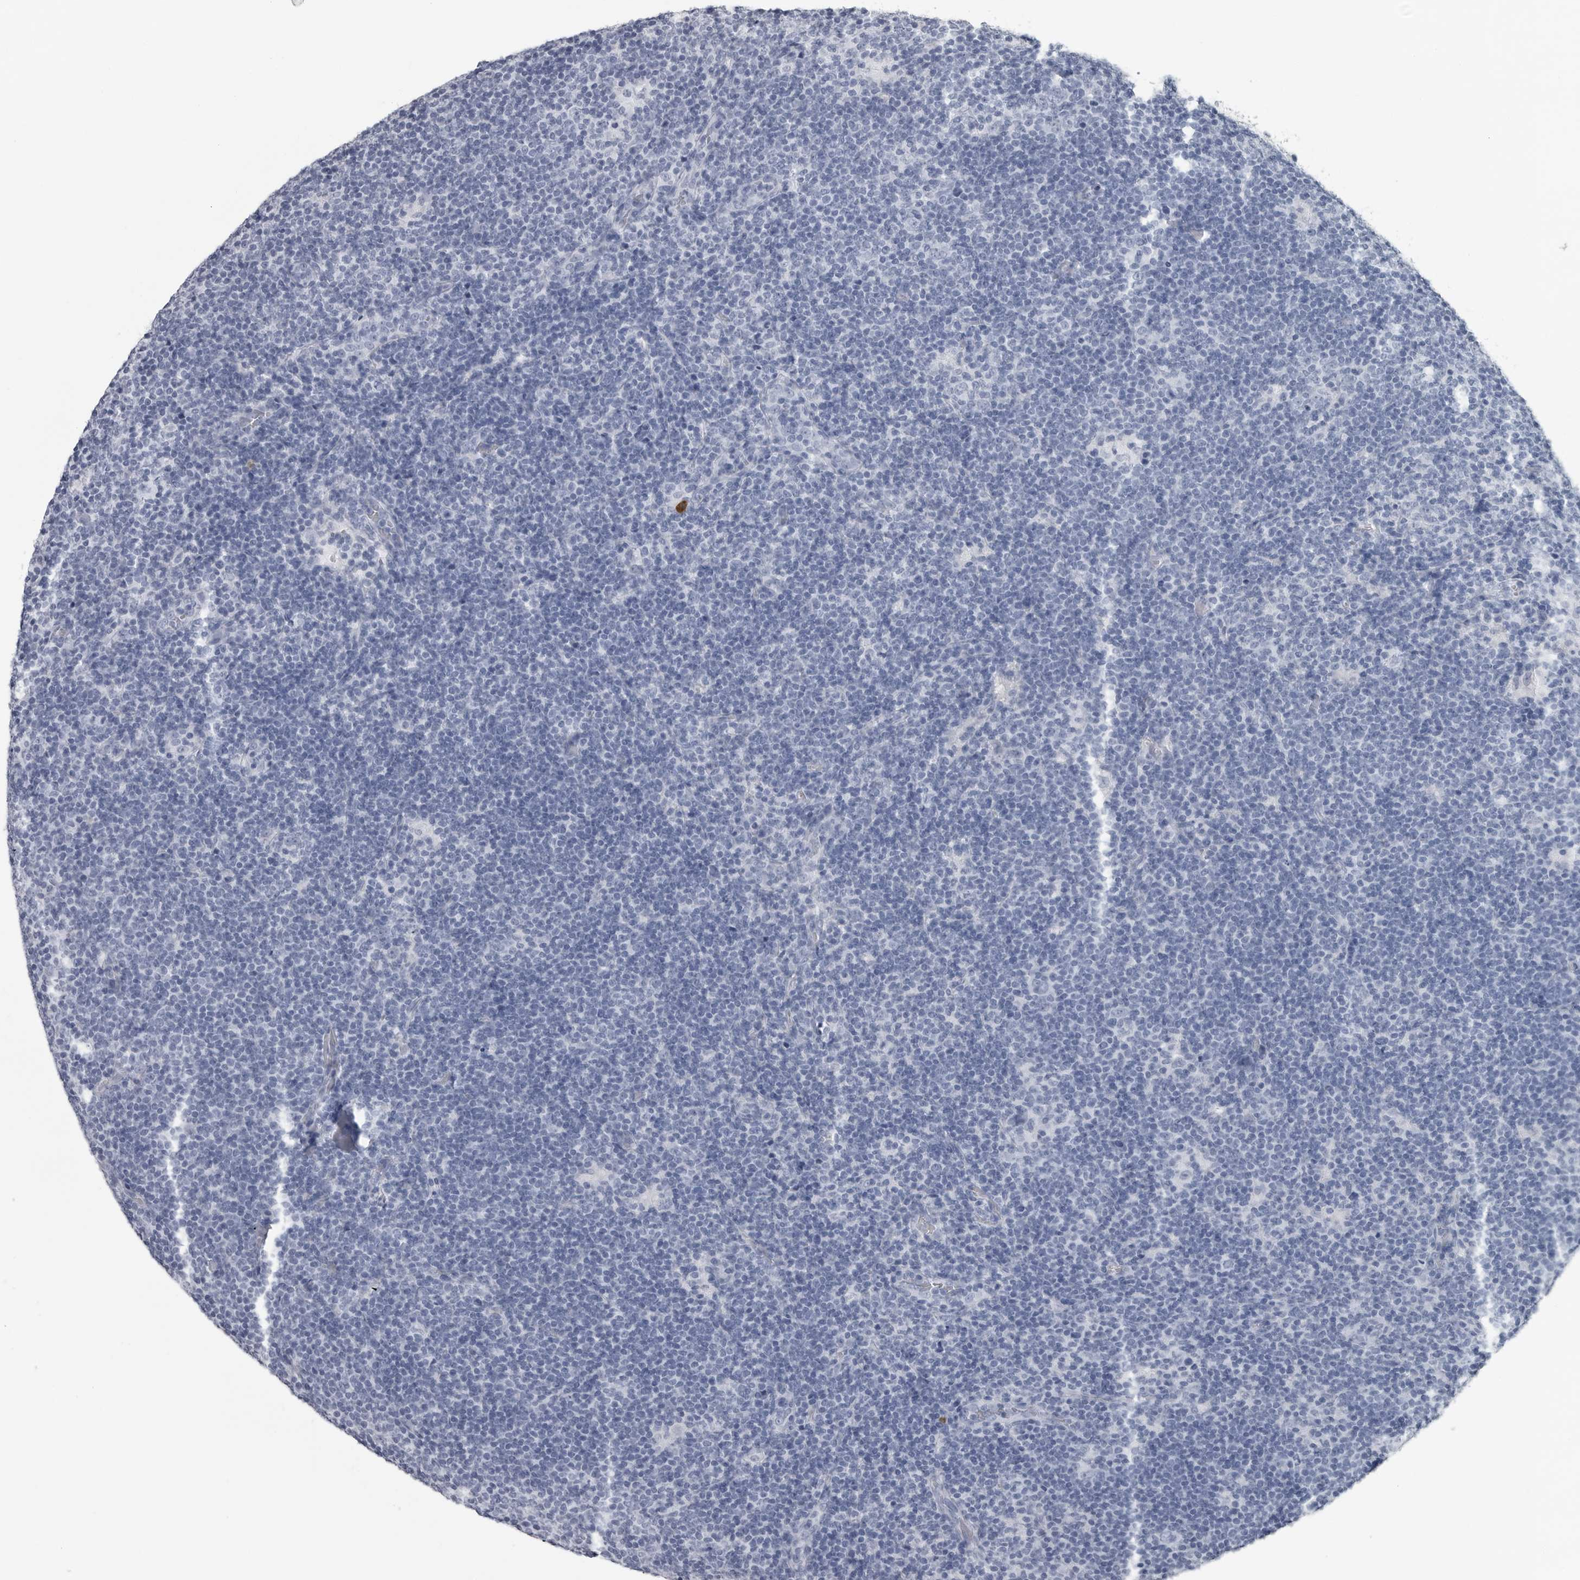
{"staining": {"intensity": "negative", "quantity": "none", "location": "none"}, "tissue": "lymphoma", "cell_type": "Tumor cells", "image_type": "cancer", "snomed": [{"axis": "morphology", "description": "Hodgkin's disease, NOS"}, {"axis": "topography", "description": "Lymph node"}], "caption": "The immunohistochemistry (IHC) photomicrograph has no significant staining in tumor cells of Hodgkin's disease tissue.", "gene": "AMPD1", "patient": {"sex": "female", "age": 57}}